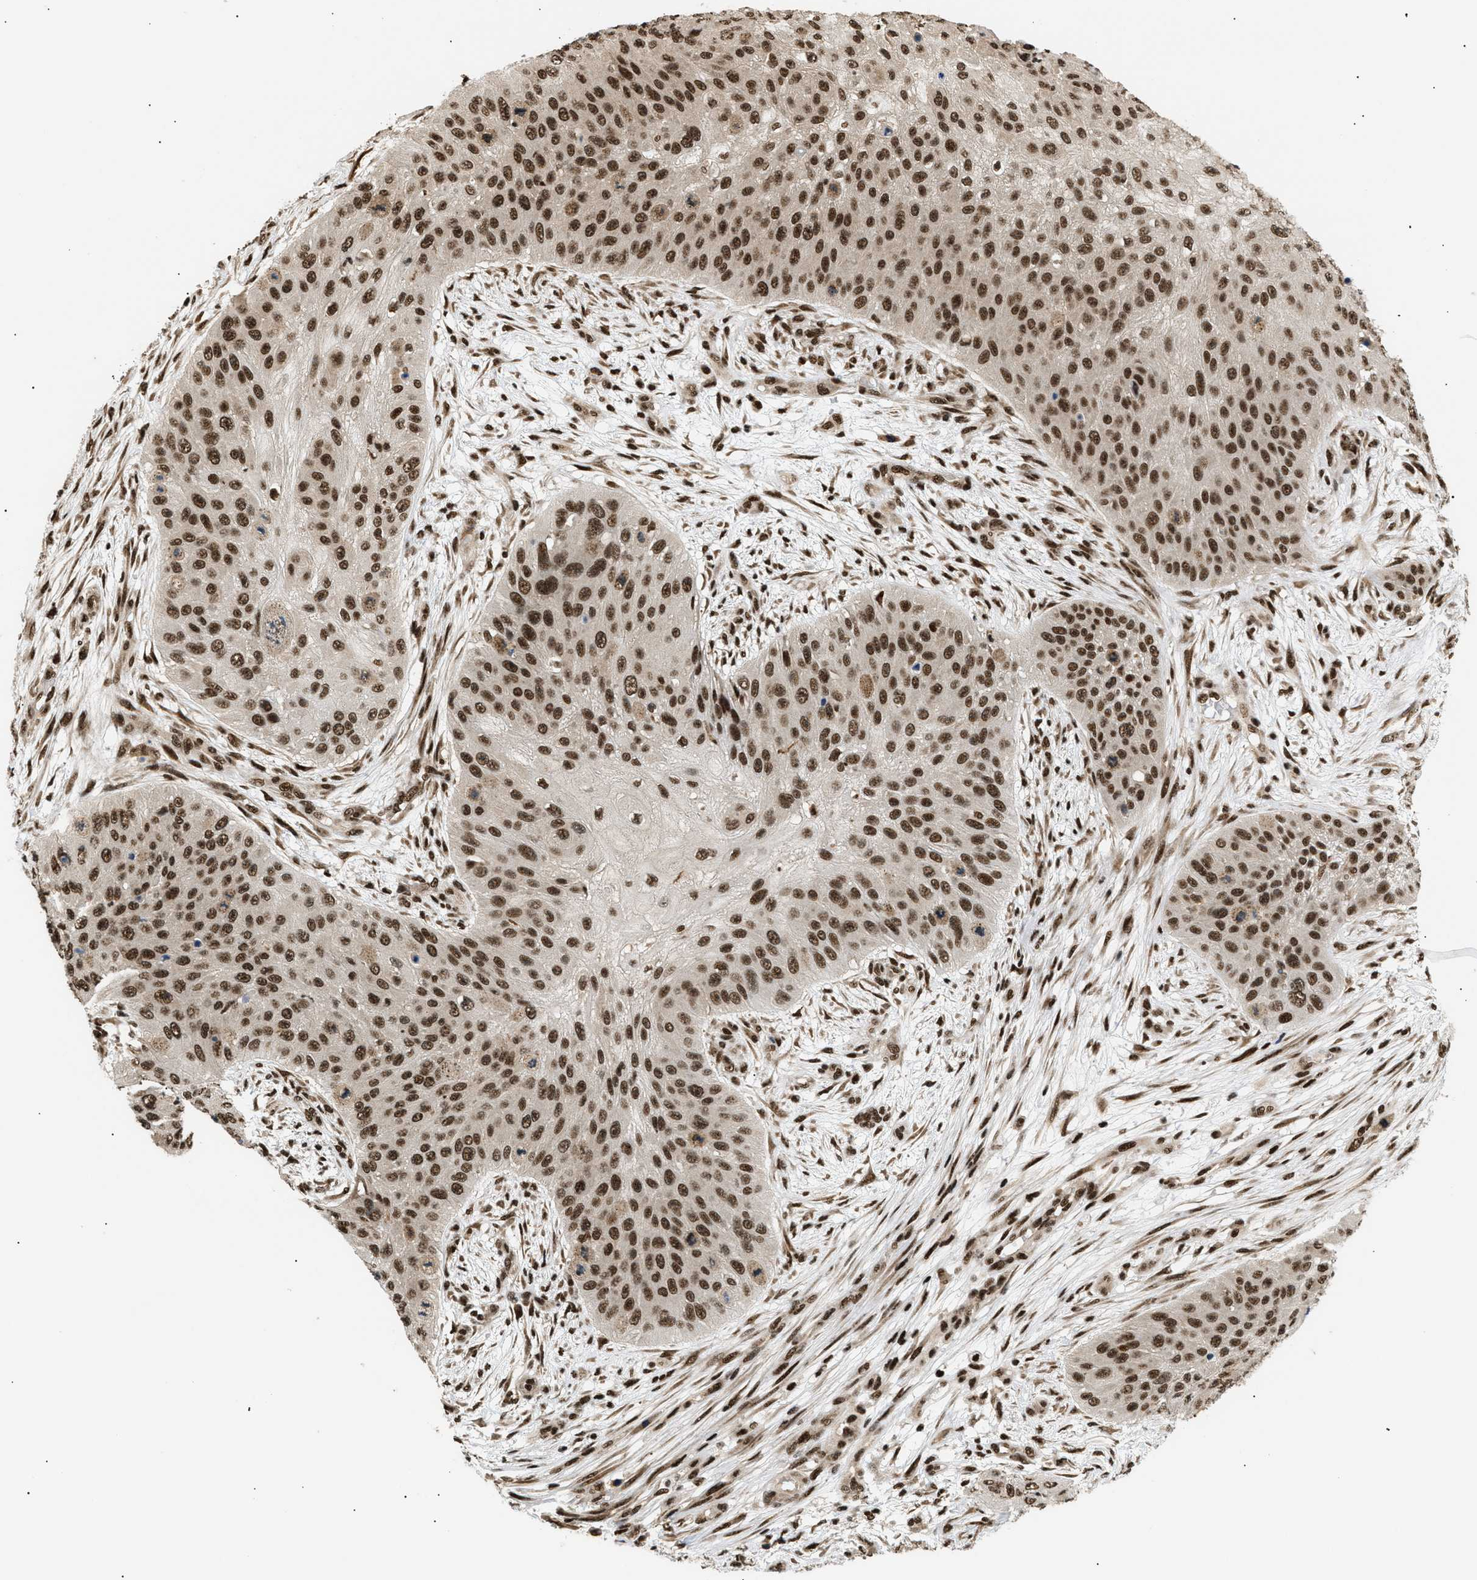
{"staining": {"intensity": "strong", "quantity": ">75%", "location": "nuclear"}, "tissue": "skin cancer", "cell_type": "Tumor cells", "image_type": "cancer", "snomed": [{"axis": "morphology", "description": "Squamous cell carcinoma, NOS"}, {"axis": "topography", "description": "Skin"}], "caption": "An image of human skin cancer stained for a protein demonstrates strong nuclear brown staining in tumor cells.", "gene": "RBM5", "patient": {"sex": "female", "age": 80}}